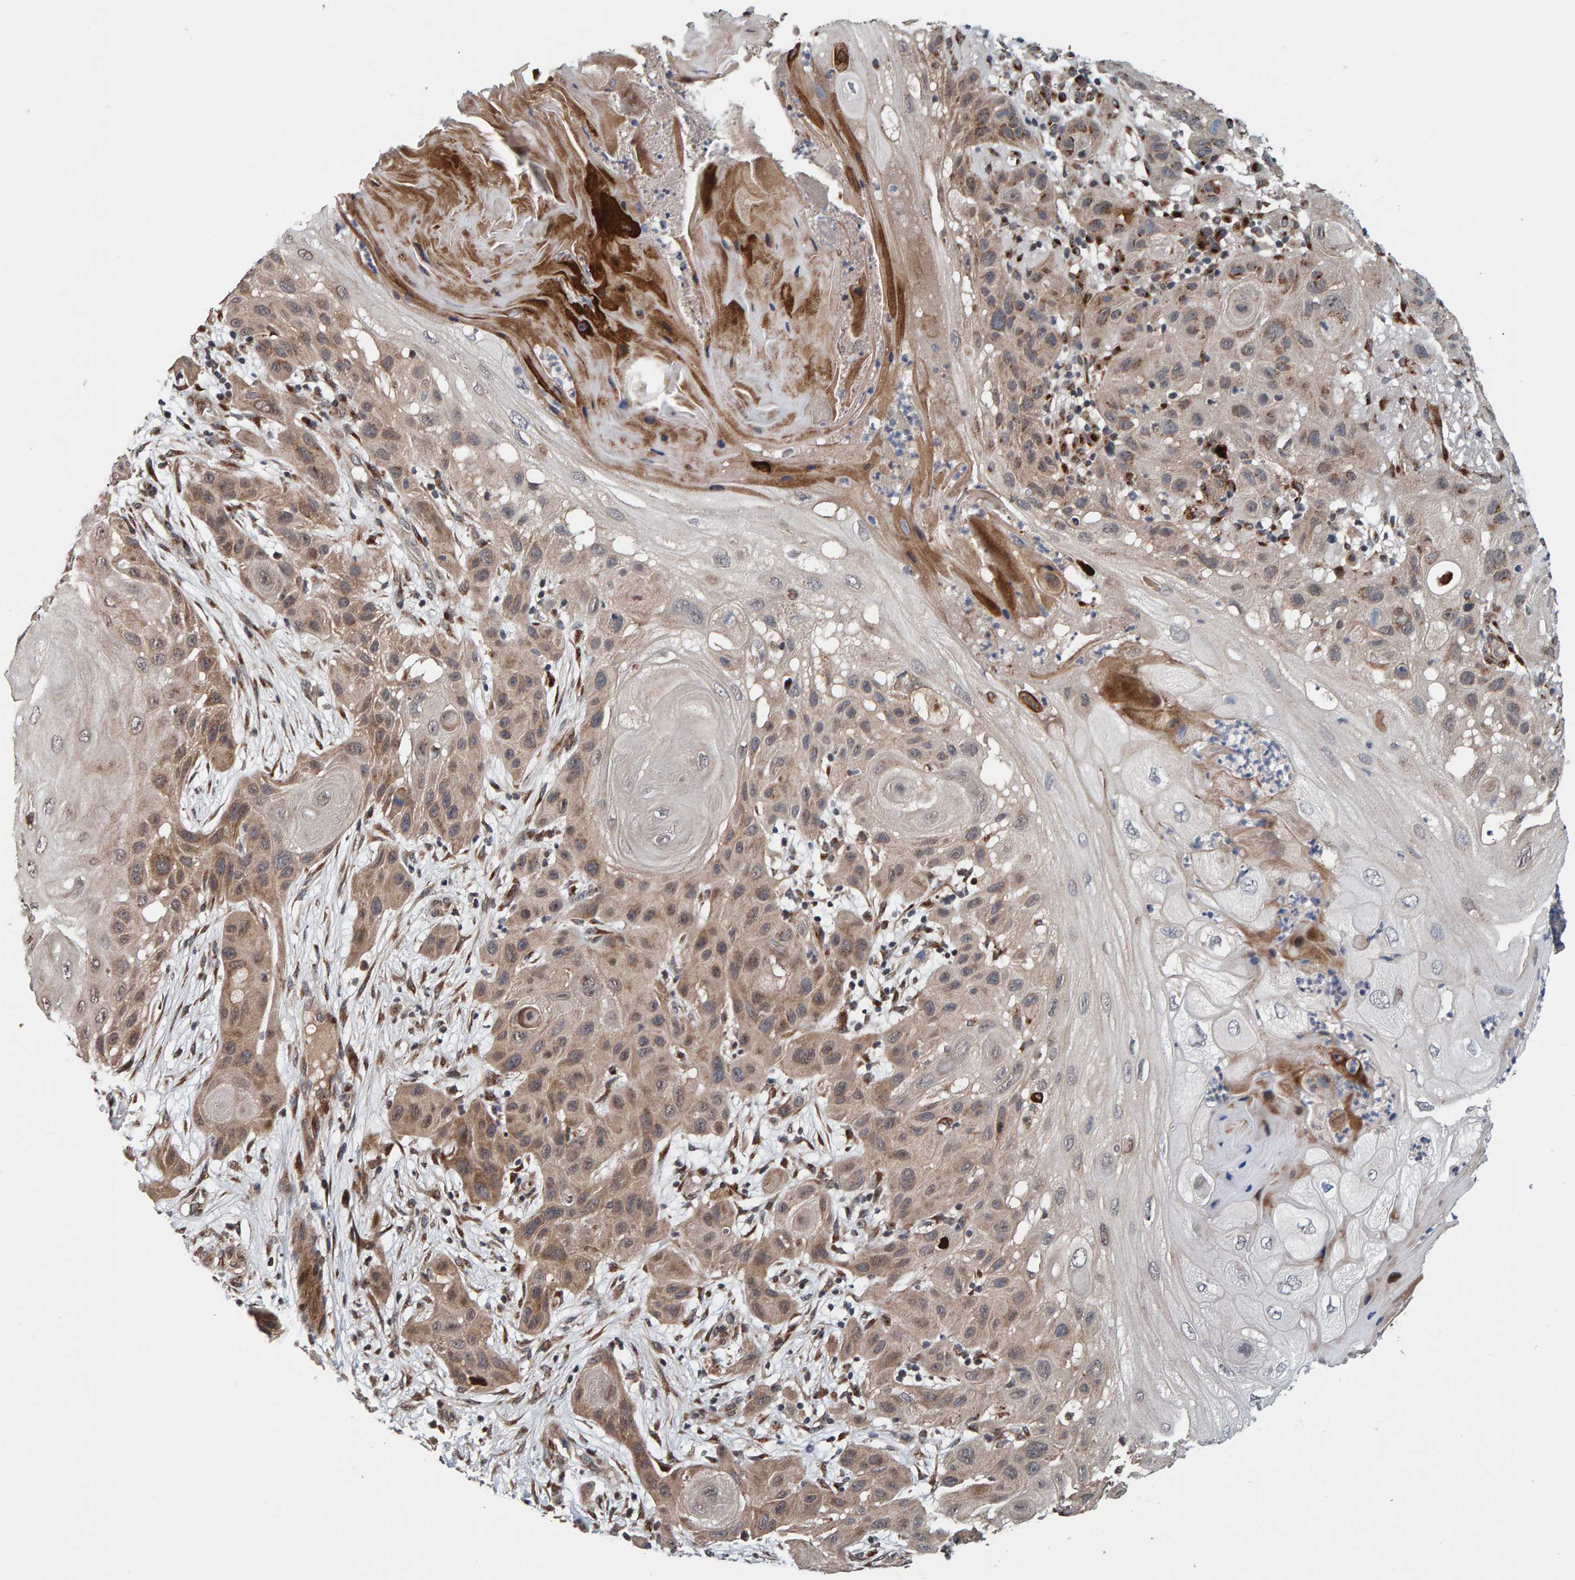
{"staining": {"intensity": "weak", "quantity": ">75%", "location": "cytoplasmic/membranous"}, "tissue": "skin cancer", "cell_type": "Tumor cells", "image_type": "cancer", "snomed": [{"axis": "morphology", "description": "Squamous cell carcinoma, NOS"}, {"axis": "topography", "description": "Skin"}], "caption": "The micrograph reveals staining of squamous cell carcinoma (skin), revealing weak cytoplasmic/membranous protein staining (brown color) within tumor cells. (DAB IHC, brown staining for protein, blue staining for nuclei).", "gene": "CCDC25", "patient": {"sex": "female", "age": 96}}